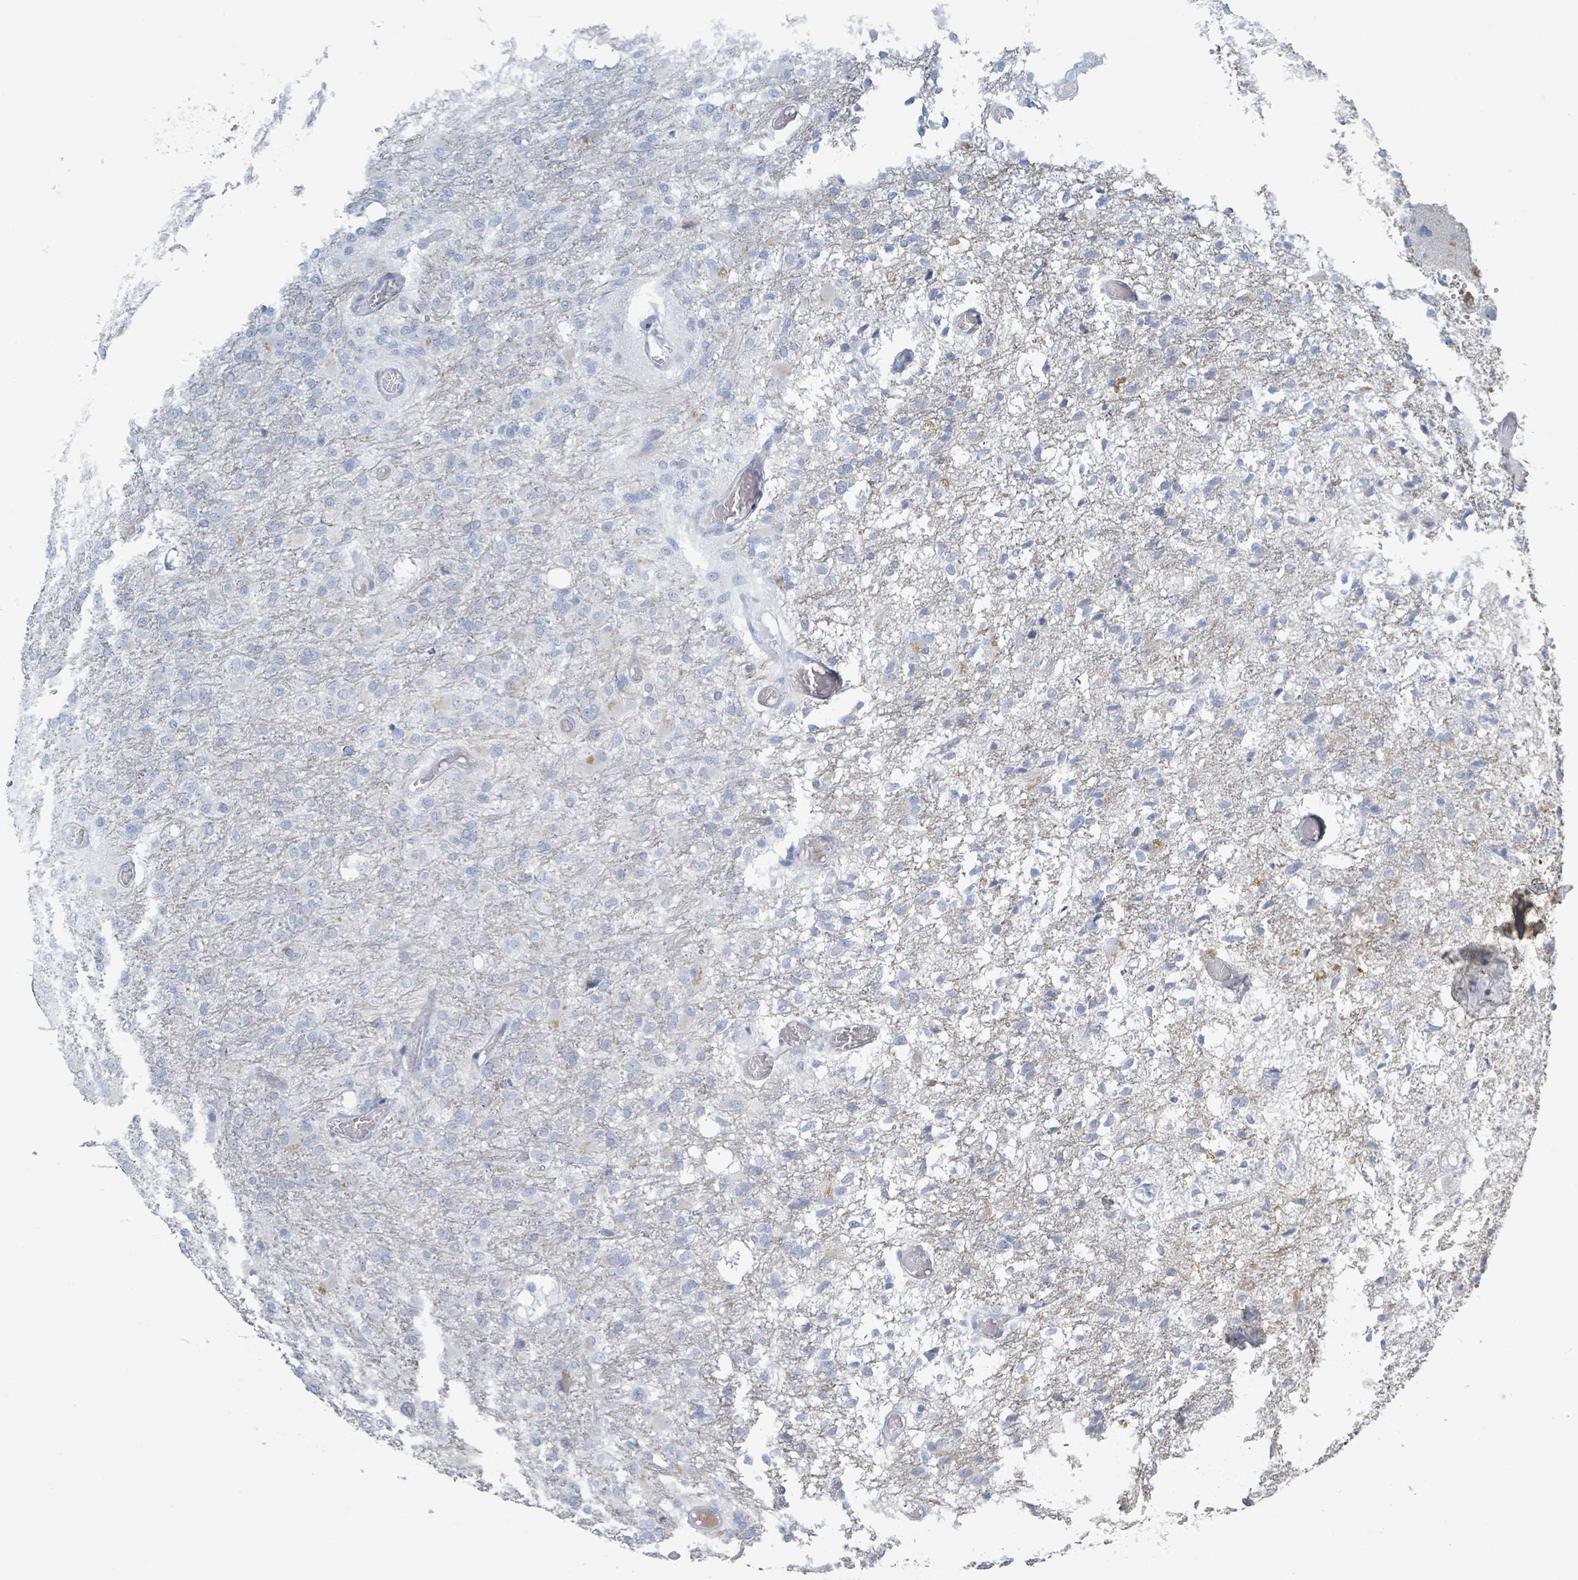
{"staining": {"intensity": "negative", "quantity": "none", "location": "none"}, "tissue": "glioma", "cell_type": "Tumor cells", "image_type": "cancer", "snomed": [{"axis": "morphology", "description": "Glioma, malignant, High grade"}, {"axis": "topography", "description": "Brain"}], "caption": "Human glioma stained for a protein using immunohistochemistry demonstrates no staining in tumor cells.", "gene": "HEATR5A", "patient": {"sex": "female", "age": 74}}